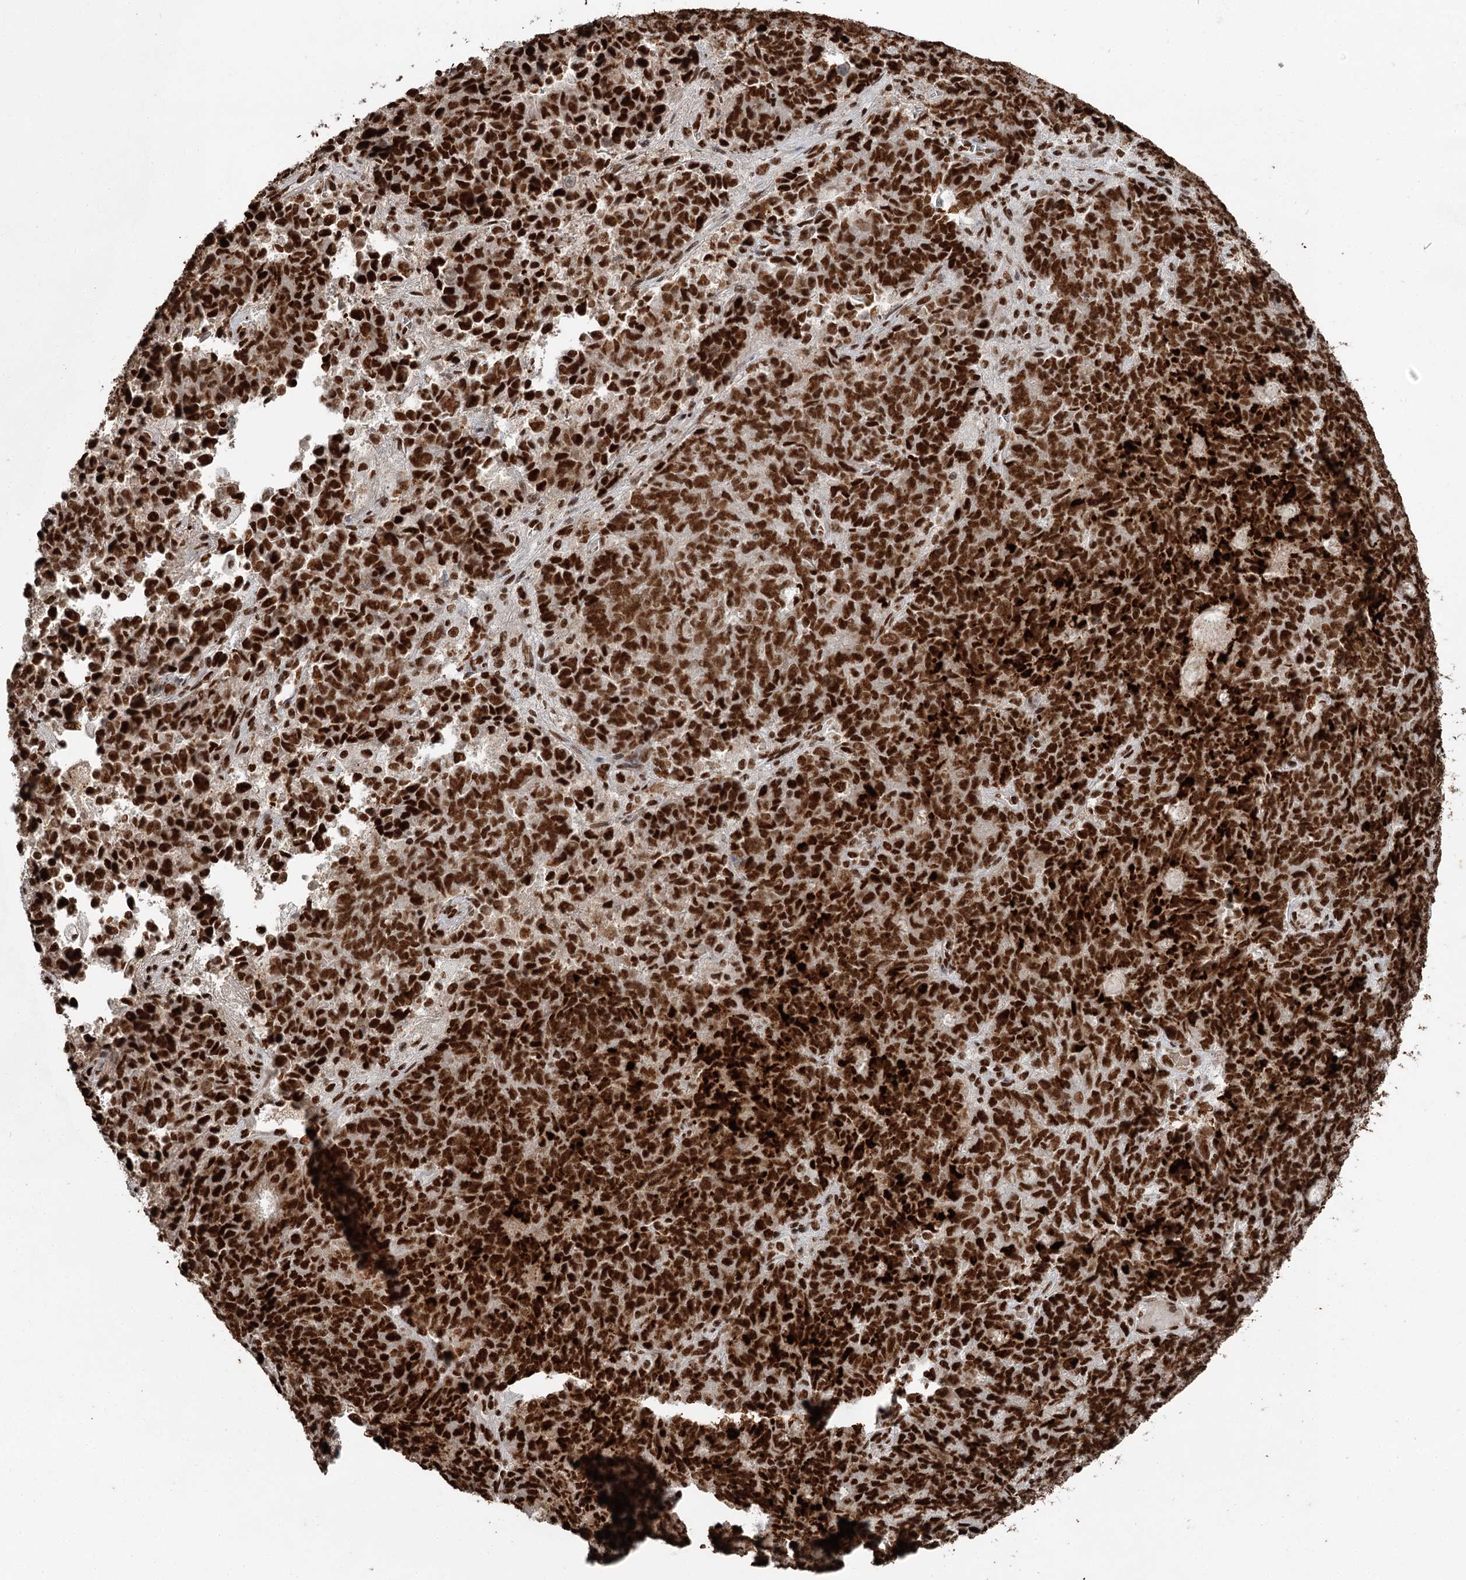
{"staining": {"intensity": "strong", "quantity": ">75%", "location": "nuclear"}, "tissue": "endometrial cancer", "cell_type": "Tumor cells", "image_type": "cancer", "snomed": [{"axis": "morphology", "description": "Adenocarcinoma, NOS"}, {"axis": "topography", "description": "Endometrium"}], "caption": "Brown immunohistochemical staining in endometrial cancer shows strong nuclear expression in approximately >75% of tumor cells.", "gene": "RBBP7", "patient": {"sex": "female", "age": 80}}